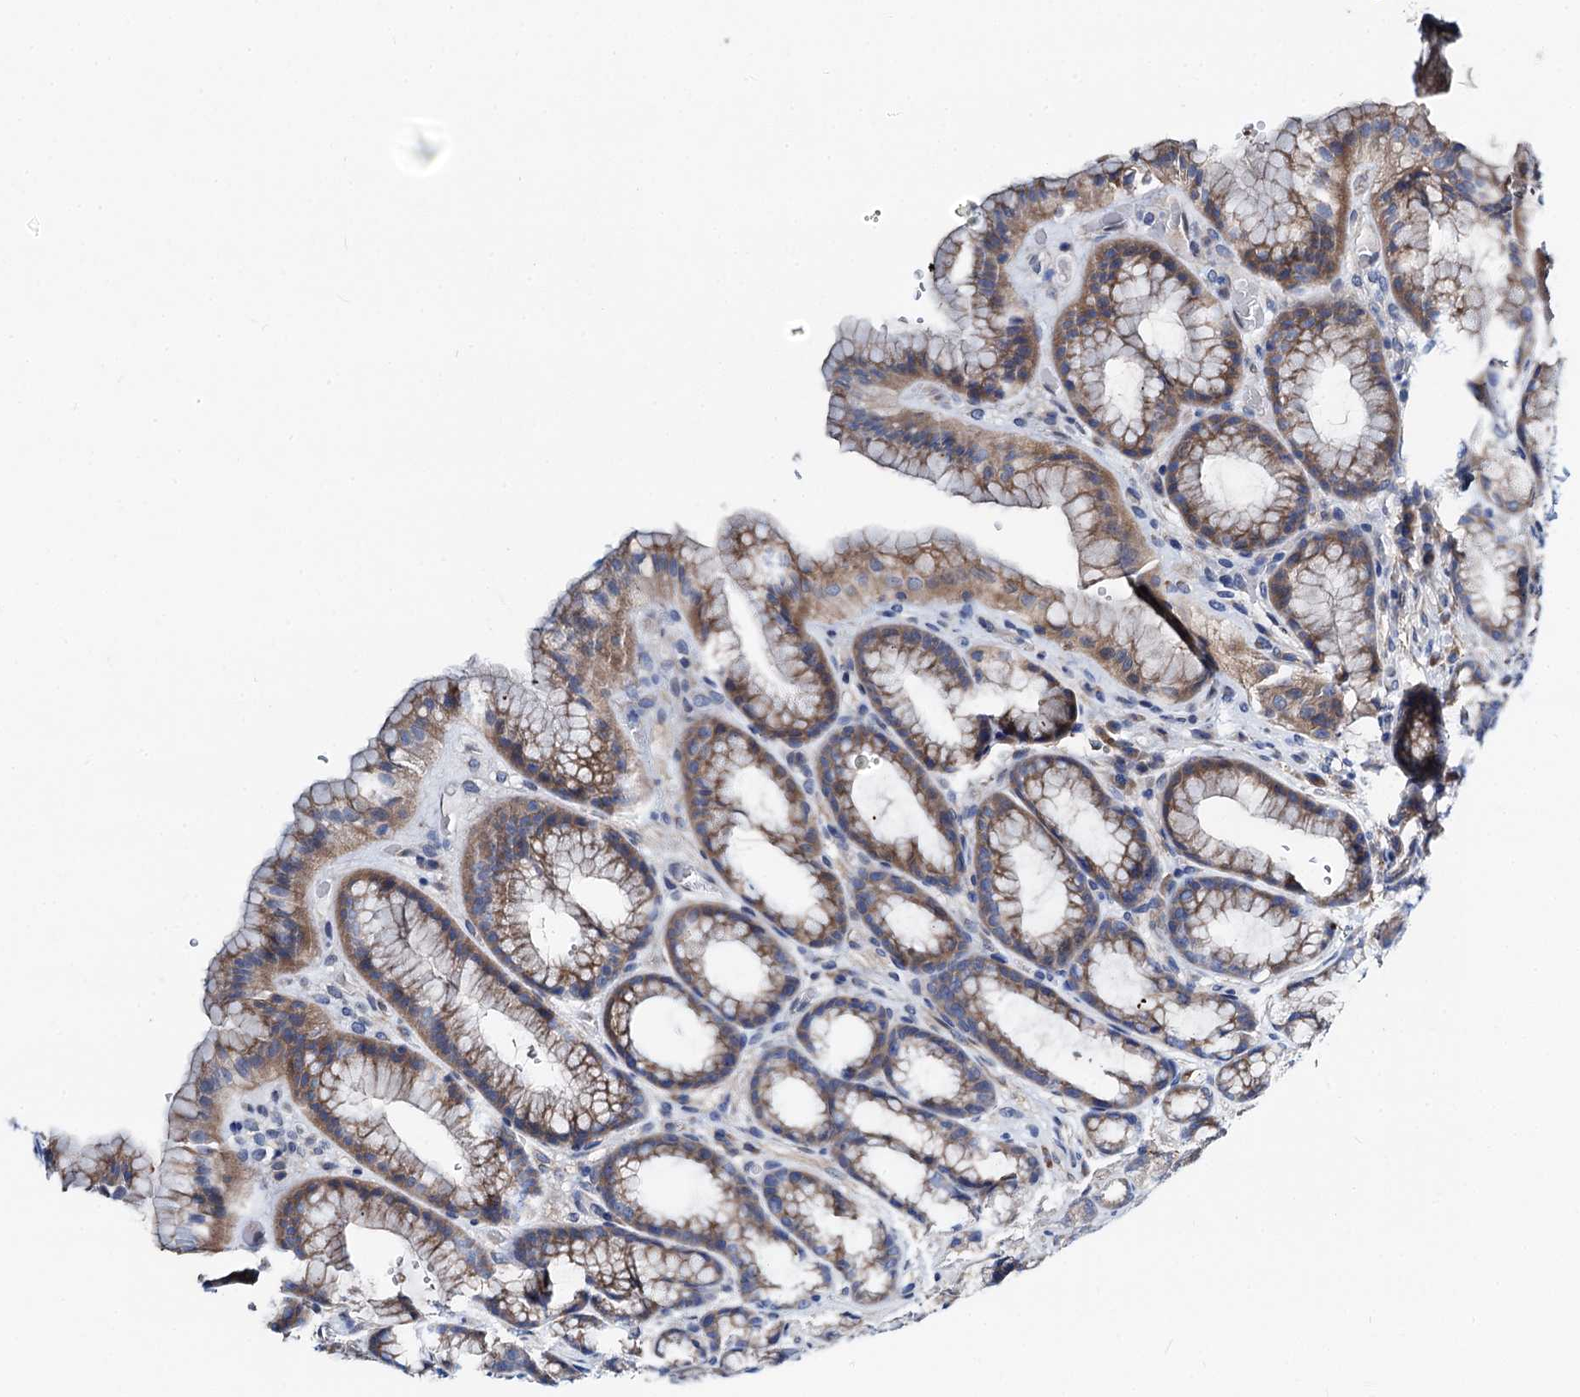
{"staining": {"intensity": "strong", "quantity": "<25%", "location": "cytoplasmic/membranous"}, "tissue": "stomach", "cell_type": "Glandular cells", "image_type": "normal", "snomed": [{"axis": "morphology", "description": "Normal tissue, NOS"}, {"axis": "morphology", "description": "Adenocarcinoma, NOS"}, {"axis": "topography", "description": "Stomach"}], "caption": "This photomicrograph demonstrates immunohistochemistry staining of normal stomach, with medium strong cytoplasmic/membranous expression in approximately <25% of glandular cells.", "gene": "GCOM1", "patient": {"sex": "male", "age": 57}}